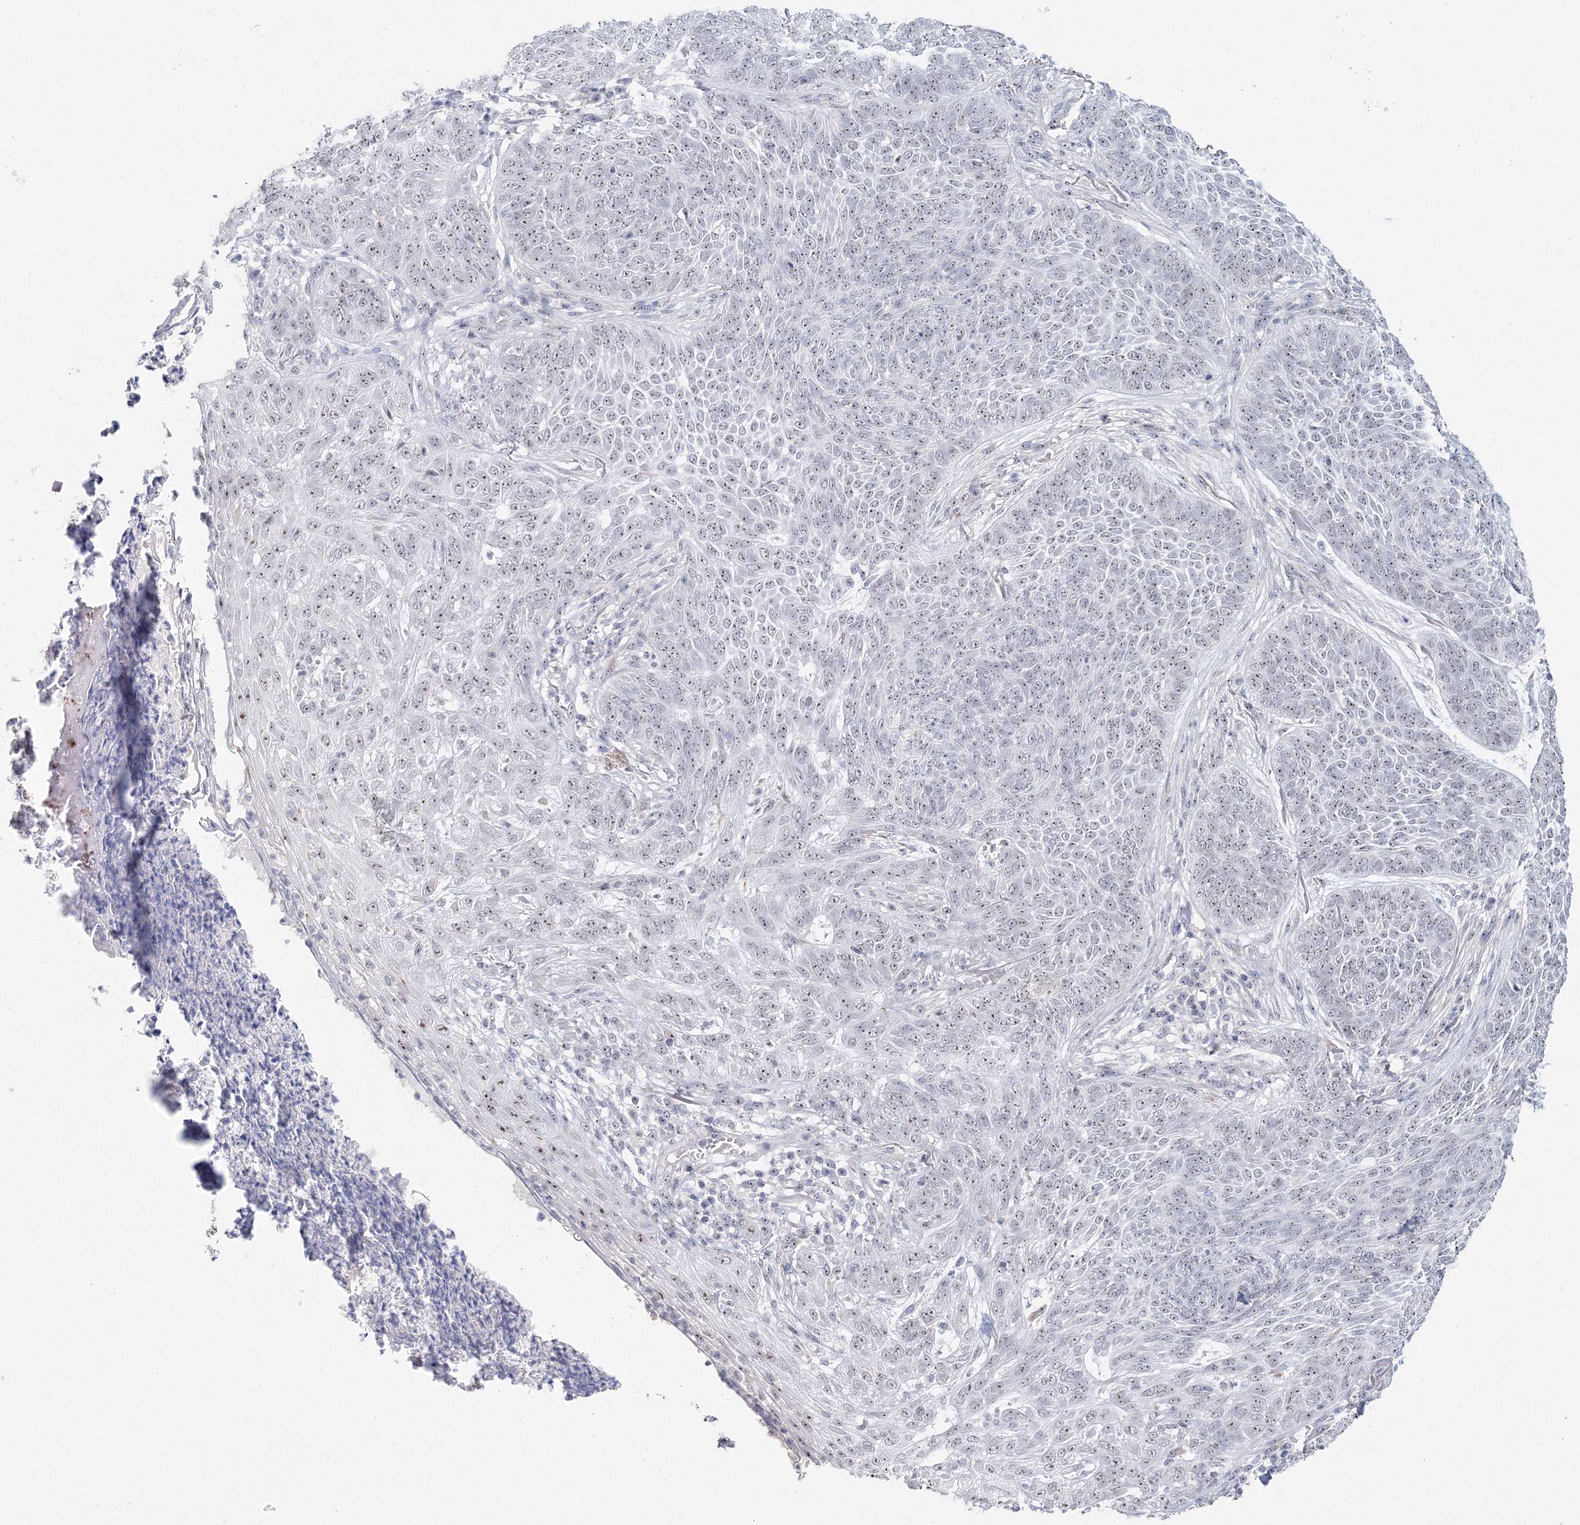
{"staining": {"intensity": "weak", "quantity": ">75%", "location": "nuclear"}, "tissue": "skin cancer", "cell_type": "Tumor cells", "image_type": "cancer", "snomed": [{"axis": "morphology", "description": "Basal cell carcinoma"}, {"axis": "topography", "description": "Skin"}], "caption": "Immunohistochemical staining of human skin cancer (basal cell carcinoma) shows weak nuclear protein staining in approximately >75% of tumor cells.", "gene": "SIRT7", "patient": {"sex": "male", "age": 85}}